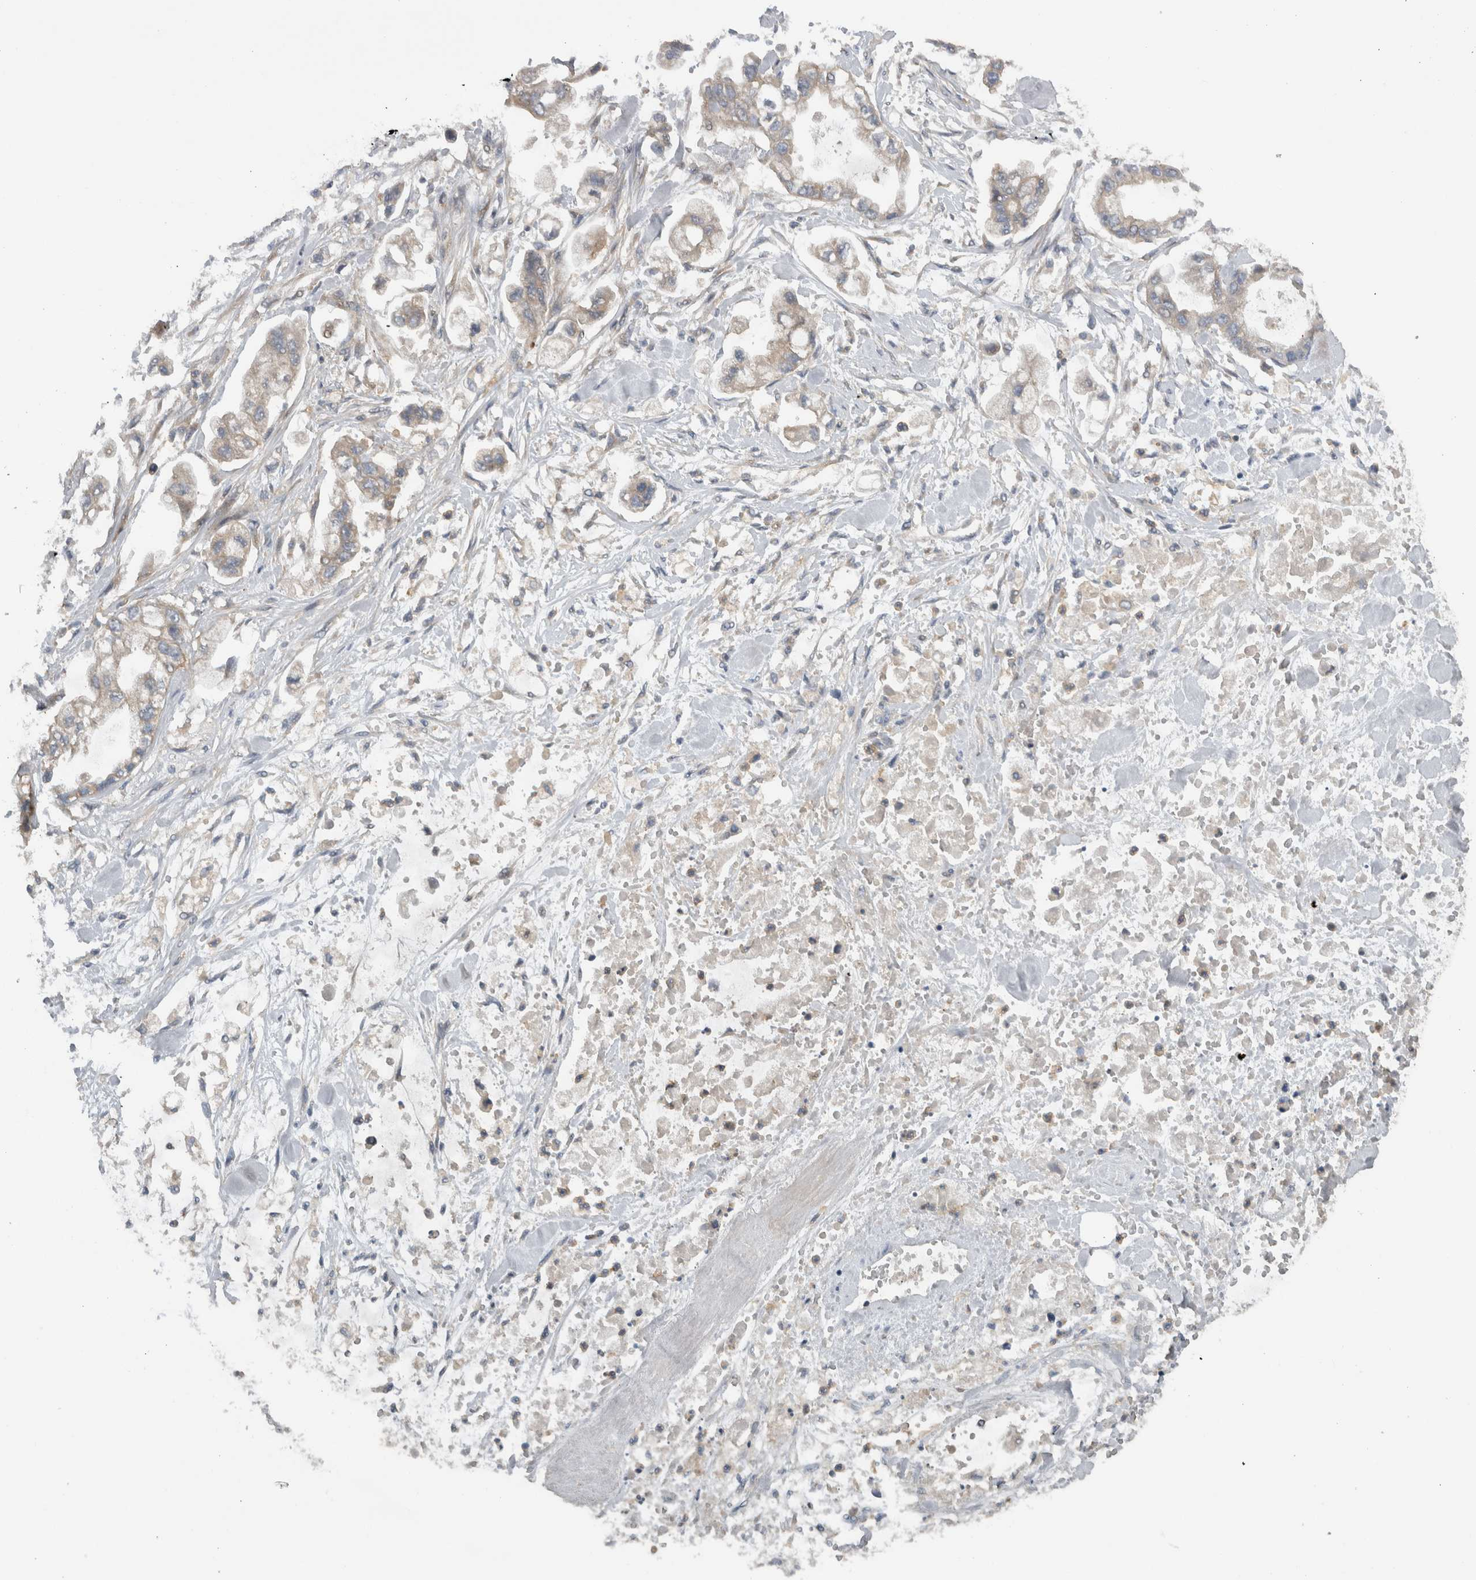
{"staining": {"intensity": "weak", "quantity": "<25%", "location": "cytoplasmic/membranous"}, "tissue": "stomach cancer", "cell_type": "Tumor cells", "image_type": "cancer", "snomed": [{"axis": "morphology", "description": "Normal tissue, NOS"}, {"axis": "morphology", "description": "Adenocarcinoma, NOS"}, {"axis": "topography", "description": "Stomach"}], "caption": "Stomach adenocarcinoma was stained to show a protein in brown. There is no significant positivity in tumor cells. Nuclei are stained in blue.", "gene": "SCARA5", "patient": {"sex": "male", "age": 62}}